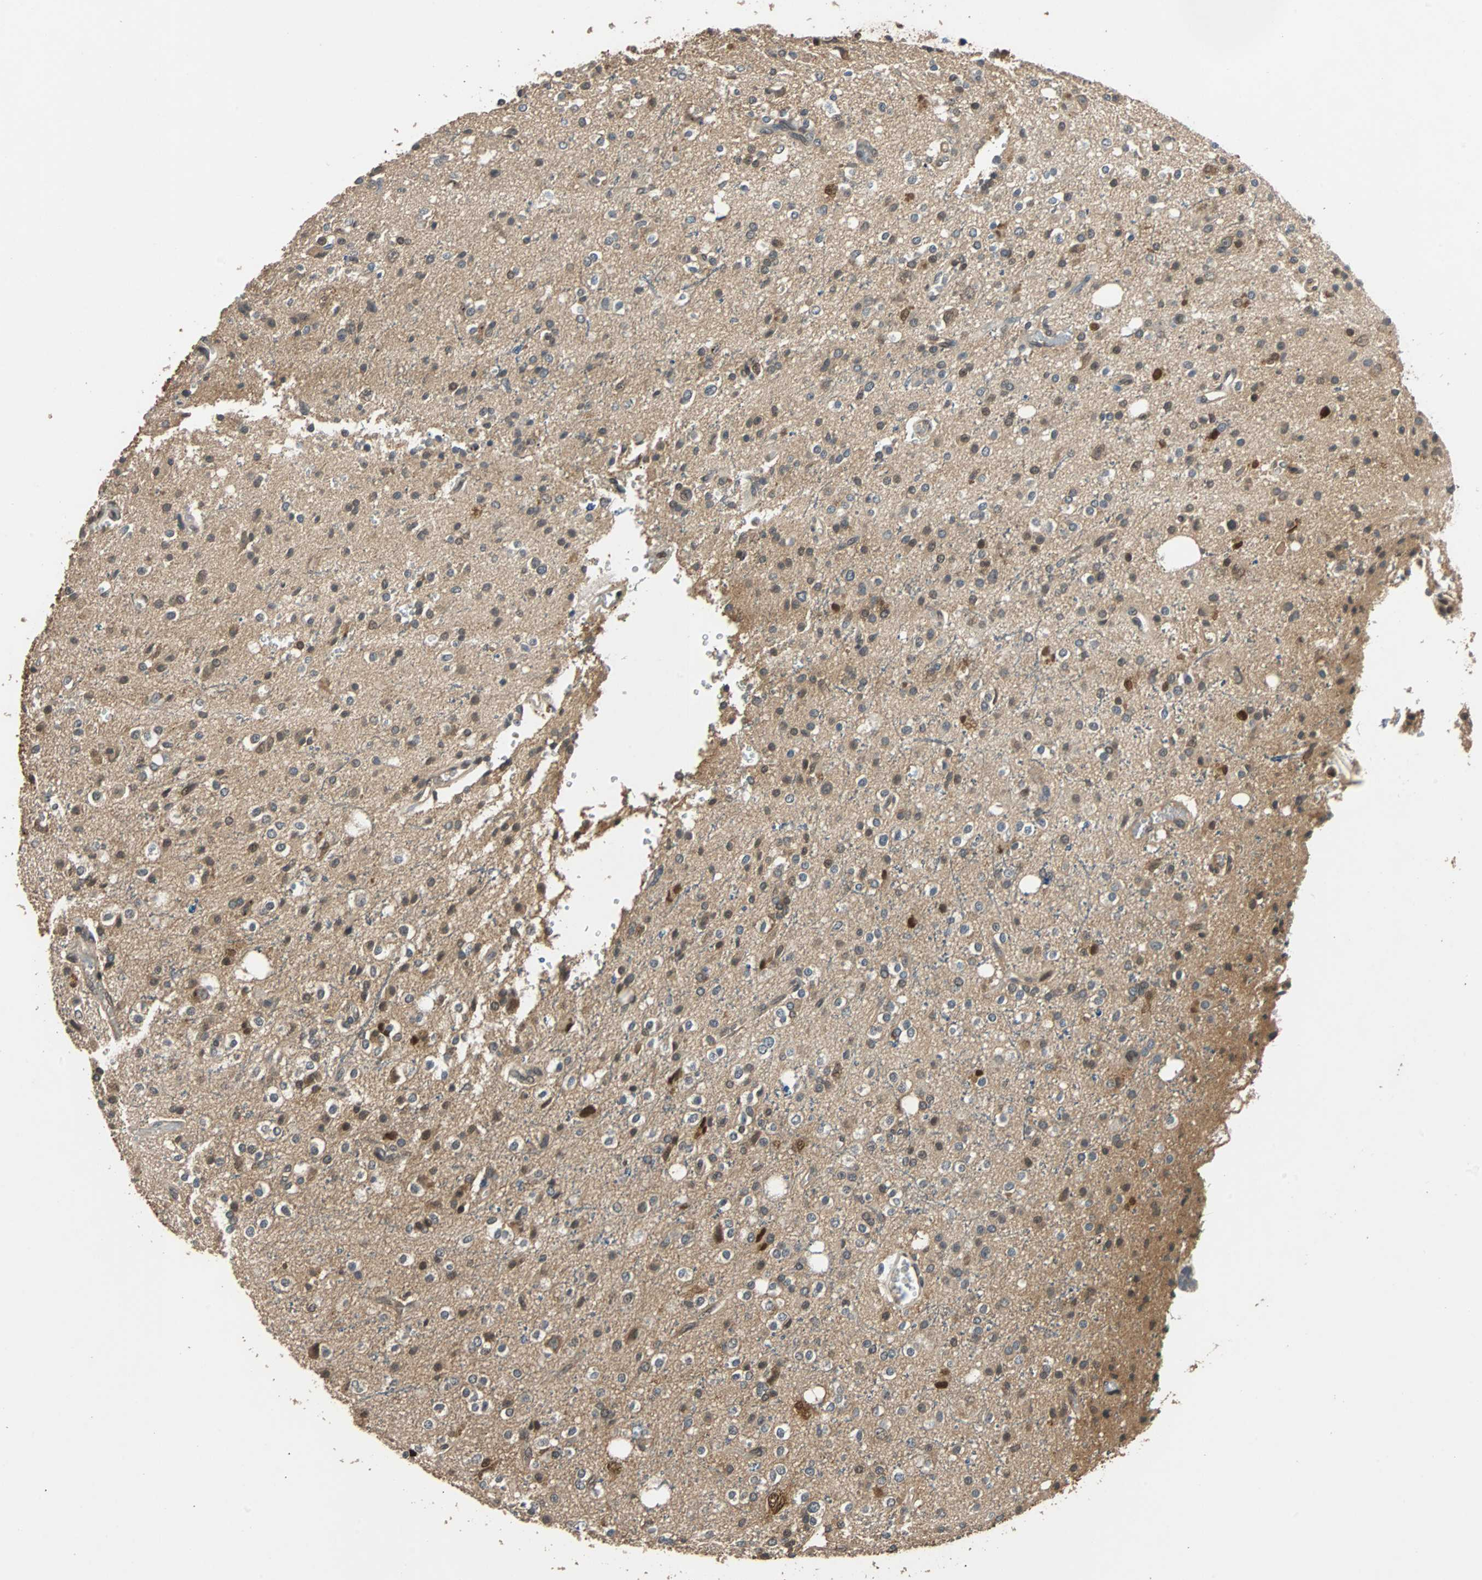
{"staining": {"intensity": "moderate", "quantity": ">75%", "location": "cytoplasmic/membranous"}, "tissue": "glioma", "cell_type": "Tumor cells", "image_type": "cancer", "snomed": [{"axis": "morphology", "description": "Glioma, malignant, High grade"}, {"axis": "topography", "description": "Brain"}], "caption": "This histopathology image demonstrates malignant glioma (high-grade) stained with immunohistochemistry (IHC) to label a protein in brown. The cytoplasmic/membranous of tumor cells show moderate positivity for the protein. Nuclei are counter-stained blue.", "gene": "PRDX6", "patient": {"sex": "male", "age": 47}}